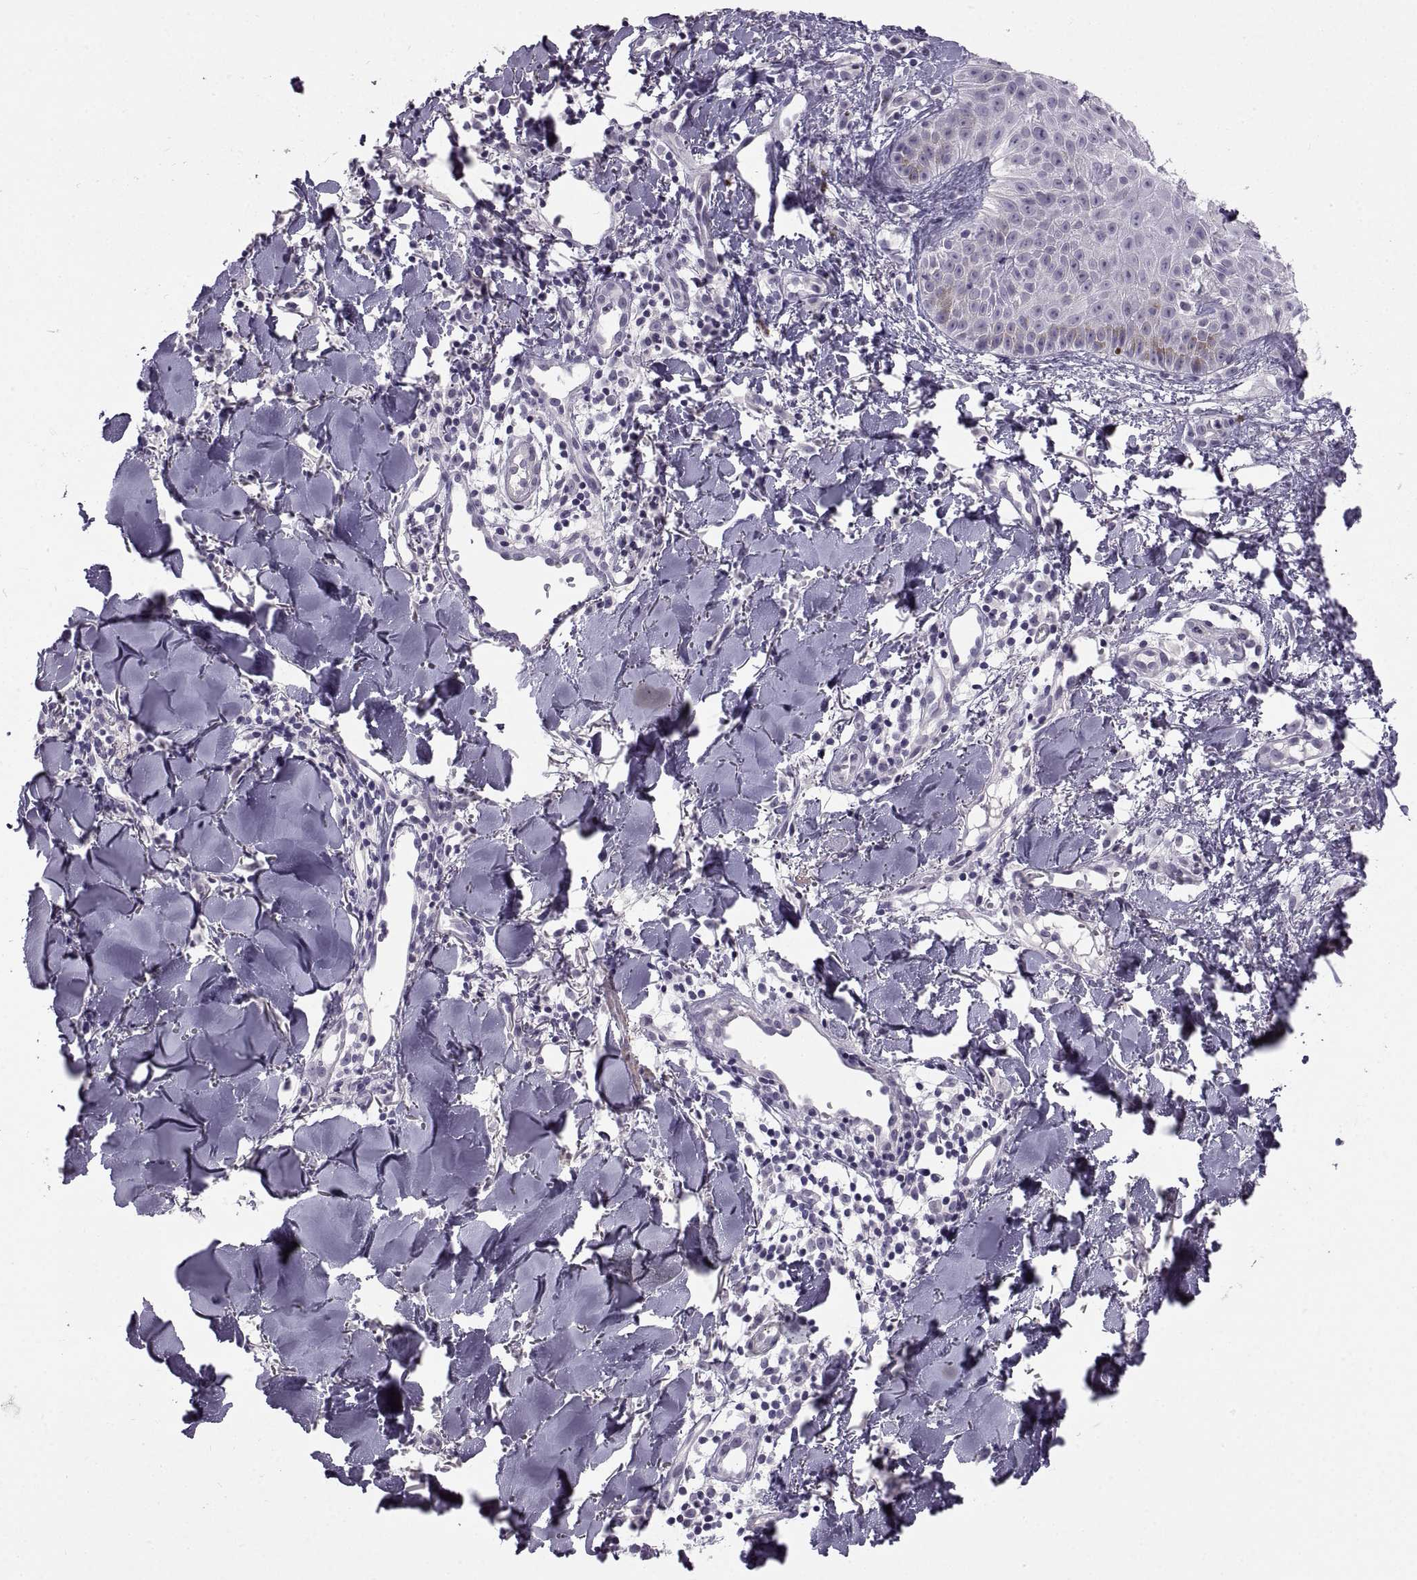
{"staining": {"intensity": "negative", "quantity": "none", "location": "none"}, "tissue": "melanoma", "cell_type": "Tumor cells", "image_type": "cancer", "snomed": [{"axis": "morphology", "description": "Malignant melanoma, NOS"}, {"axis": "topography", "description": "Skin"}], "caption": "IHC micrograph of human malignant melanoma stained for a protein (brown), which reveals no staining in tumor cells. (DAB (3,3'-diaminobenzidine) IHC, high magnification).", "gene": "BSPH1", "patient": {"sex": "male", "age": 51}}